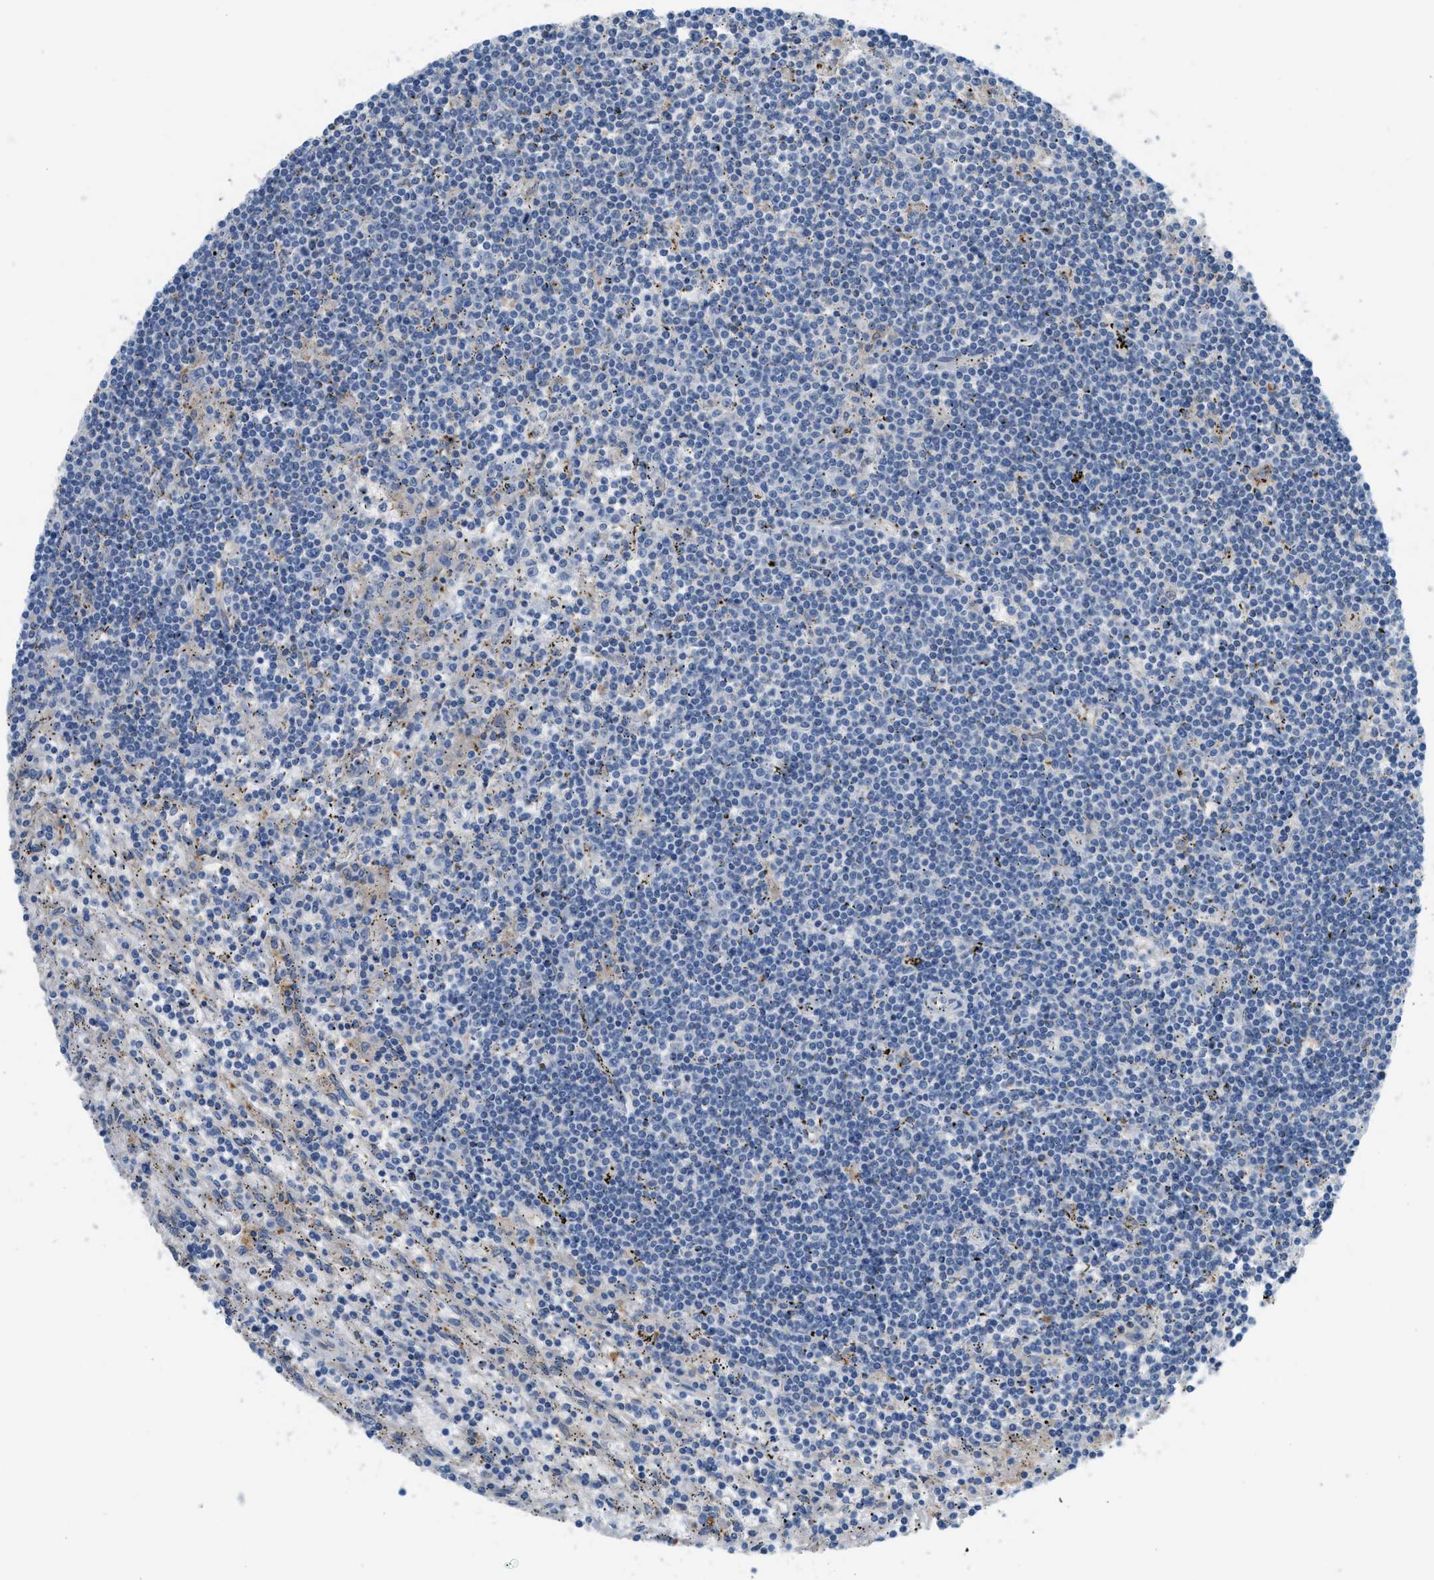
{"staining": {"intensity": "negative", "quantity": "none", "location": "none"}, "tissue": "lymphoma", "cell_type": "Tumor cells", "image_type": "cancer", "snomed": [{"axis": "morphology", "description": "Malignant lymphoma, non-Hodgkin's type, Low grade"}, {"axis": "topography", "description": "Spleen"}], "caption": "Tumor cells are negative for protein expression in human low-grade malignant lymphoma, non-Hodgkin's type.", "gene": "CSTB", "patient": {"sex": "male", "age": 76}}